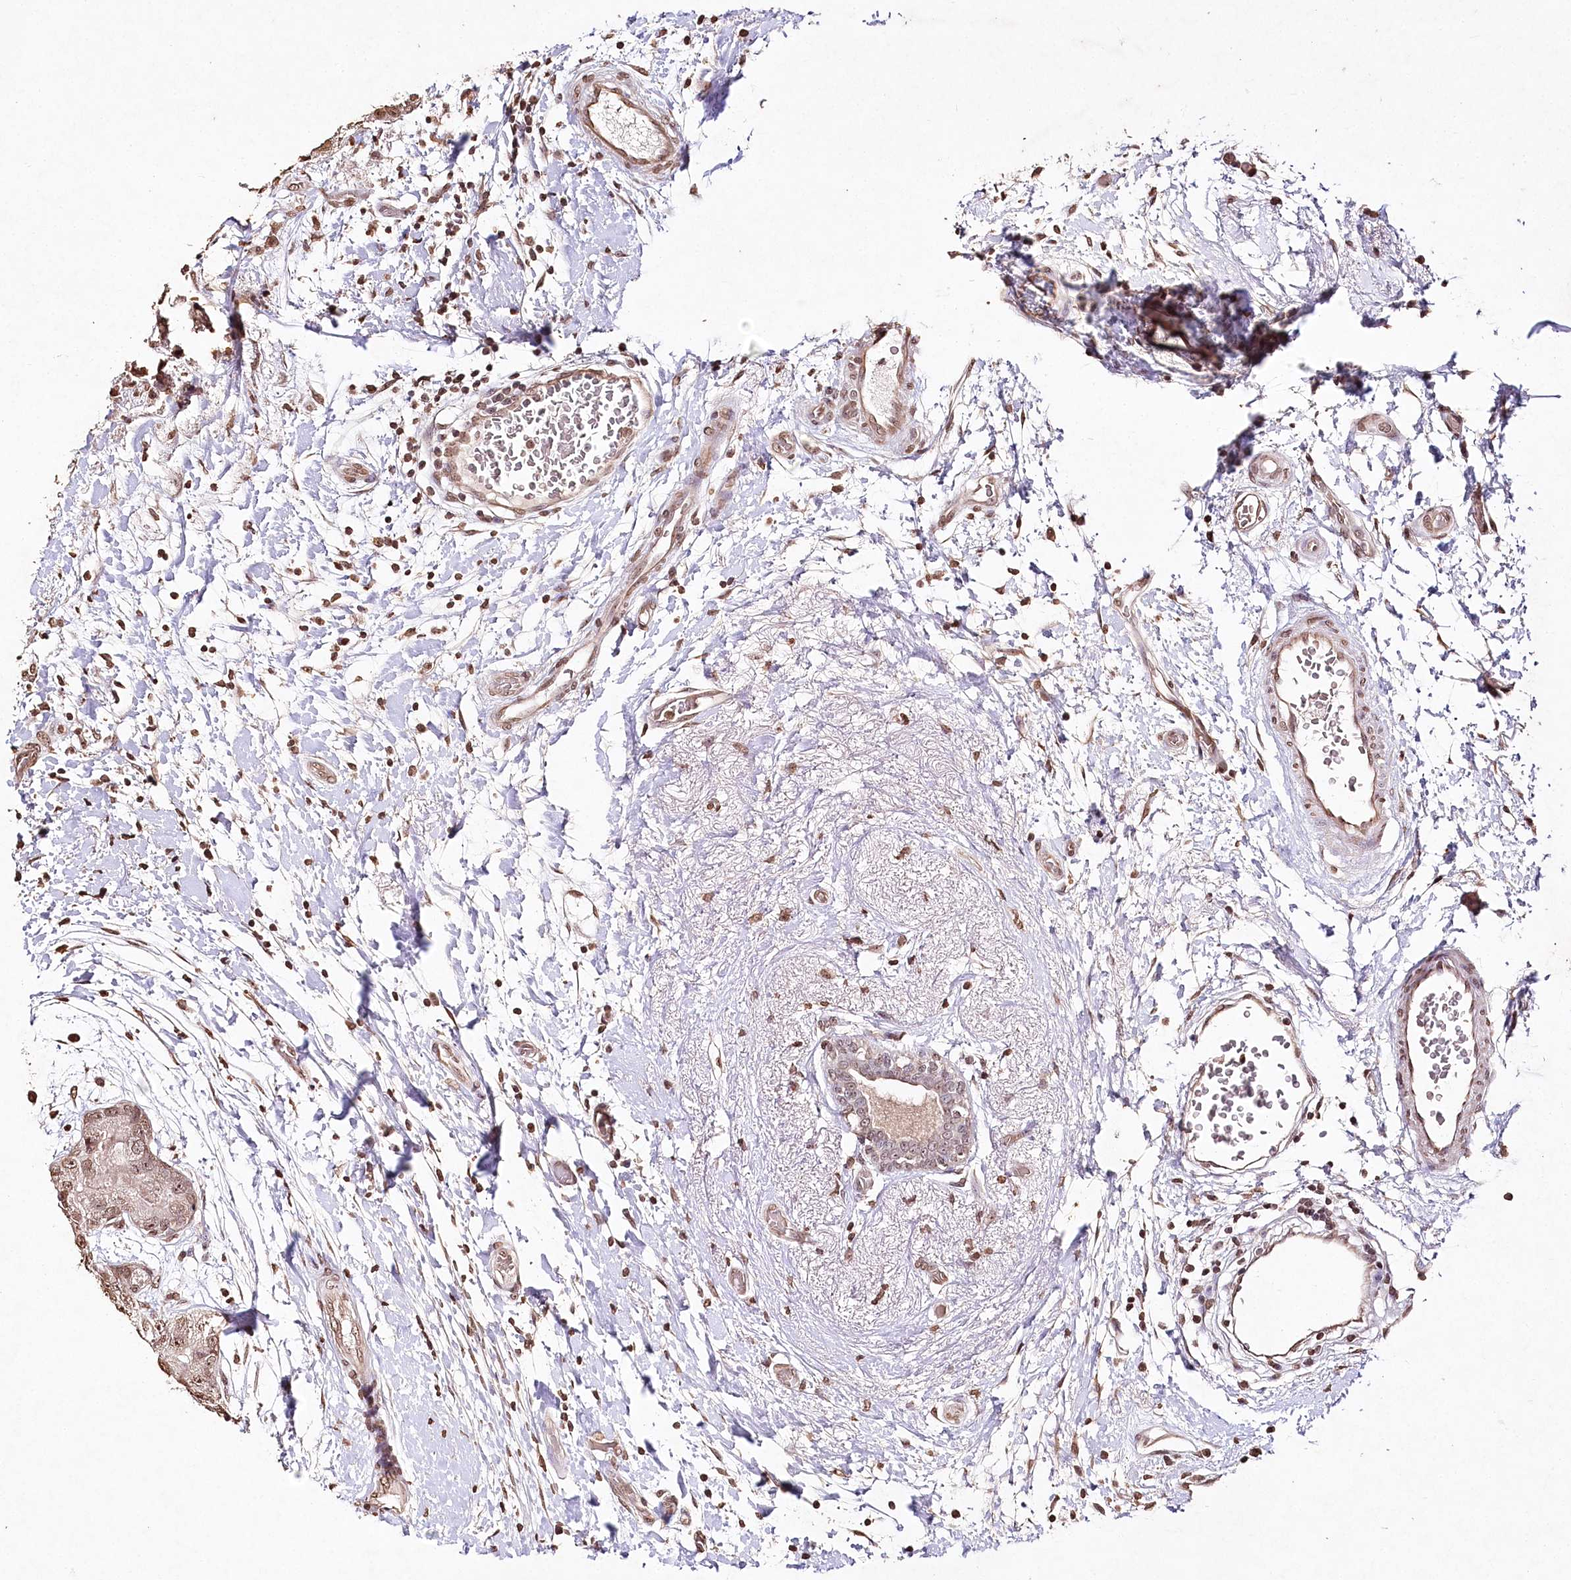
{"staining": {"intensity": "moderate", "quantity": ">75%", "location": "nuclear"}, "tissue": "breast cancer", "cell_type": "Tumor cells", "image_type": "cancer", "snomed": [{"axis": "morphology", "description": "Duct carcinoma"}, {"axis": "topography", "description": "Breast"}], "caption": "A brown stain highlights moderate nuclear staining of a protein in breast invasive ductal carcinoma tumor cells.", "gene": "DMXL1", "patient": {"sex": "female", "age": 62}}